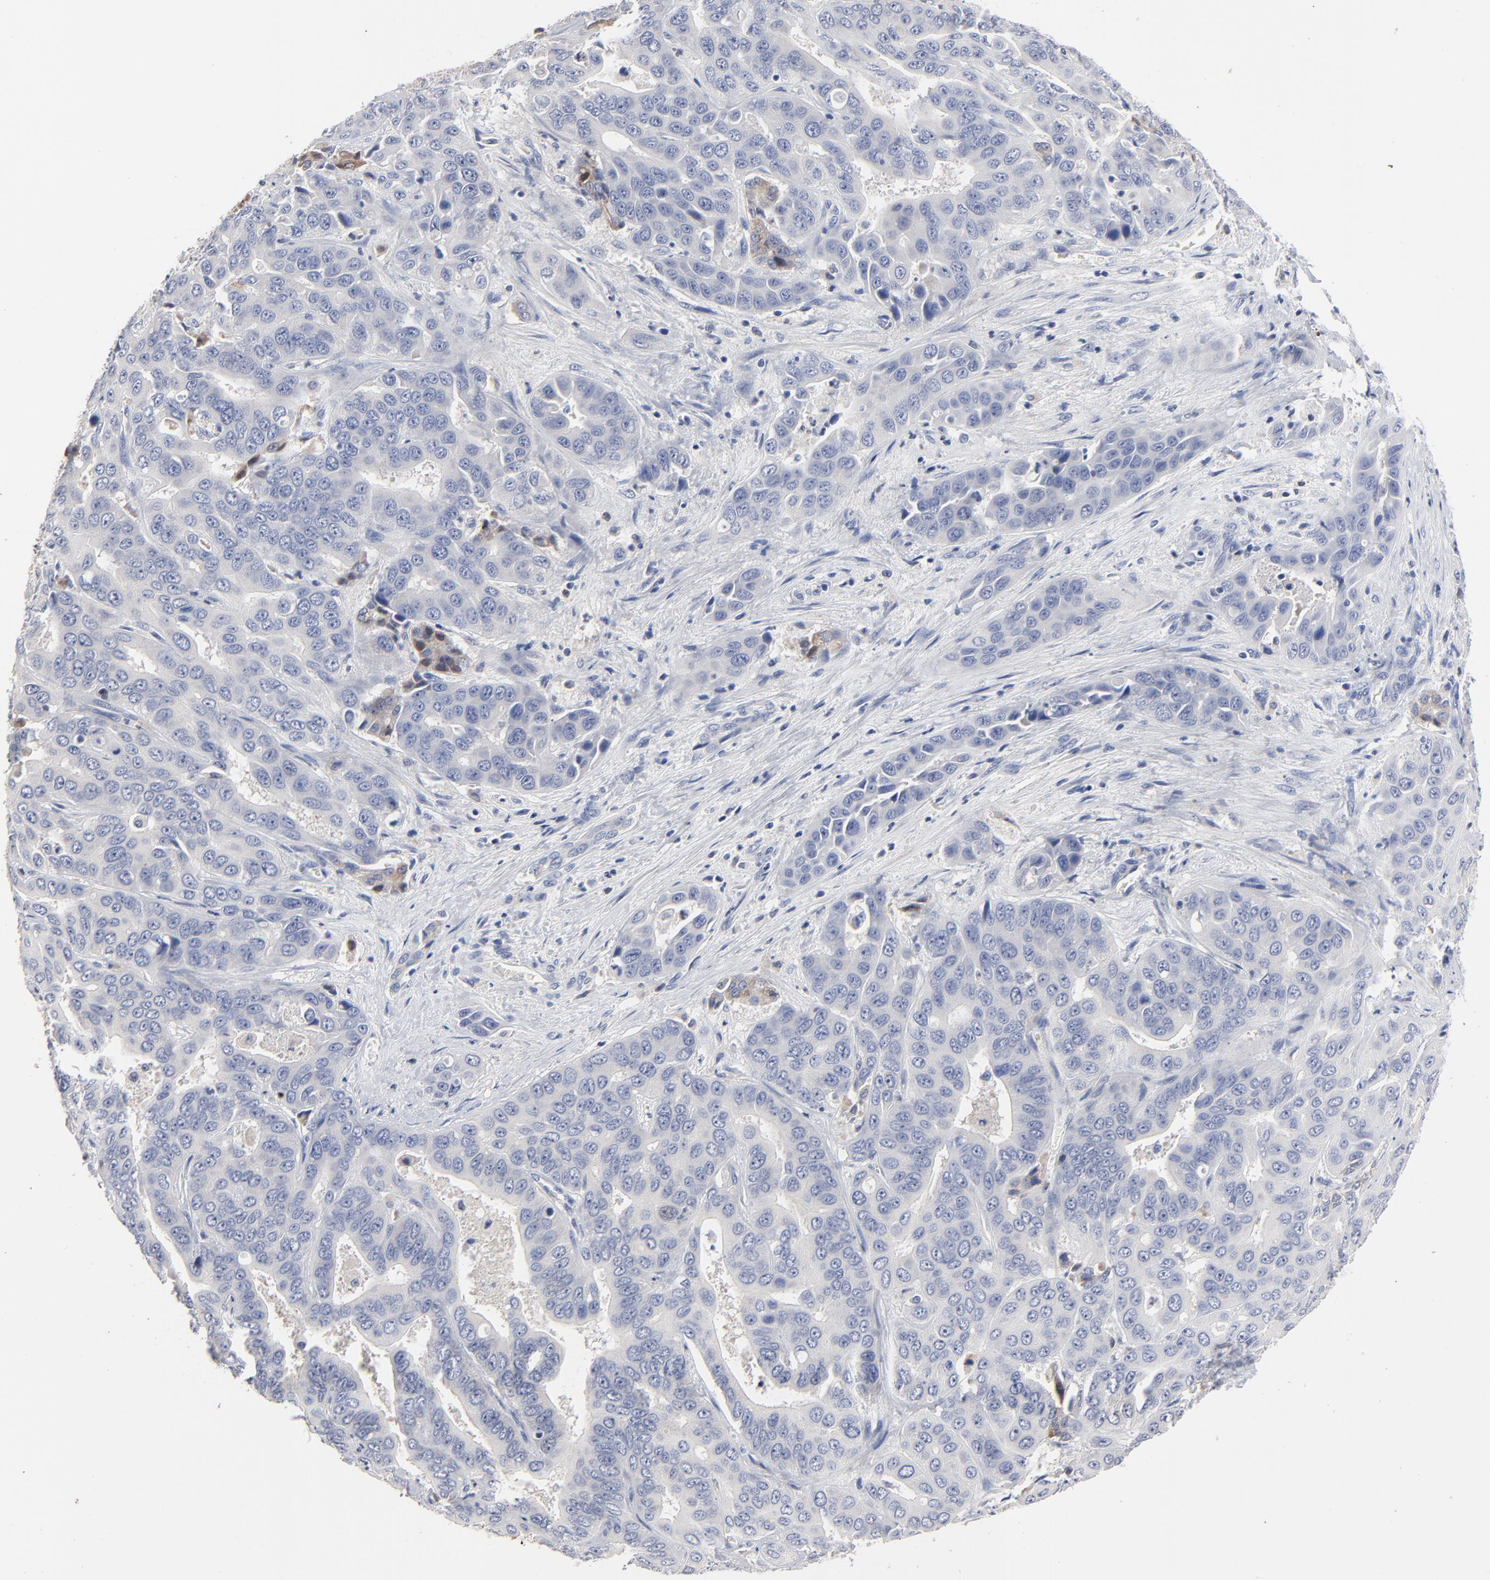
{"staining": {"intensity": "moderate", "quantity": "<25%", "location": "cytoplasmic/membranous"}, "tissue": "liver cancer", "cell_type": "Tumor cells", "image_type": "cancer", "snomed": [{"axis": "morphology", "description": "Cholangiocarcinoma"}, {"axis": "topography", "description": "Liver"}], "caption": "Human liver cancer stained with a brown dye reveals moderate cytoplasmic/membranous positive staining in approximately <25% of tumor cells.", "gene": "AADAC", "patient": {"sex": "female", "age": 52}}